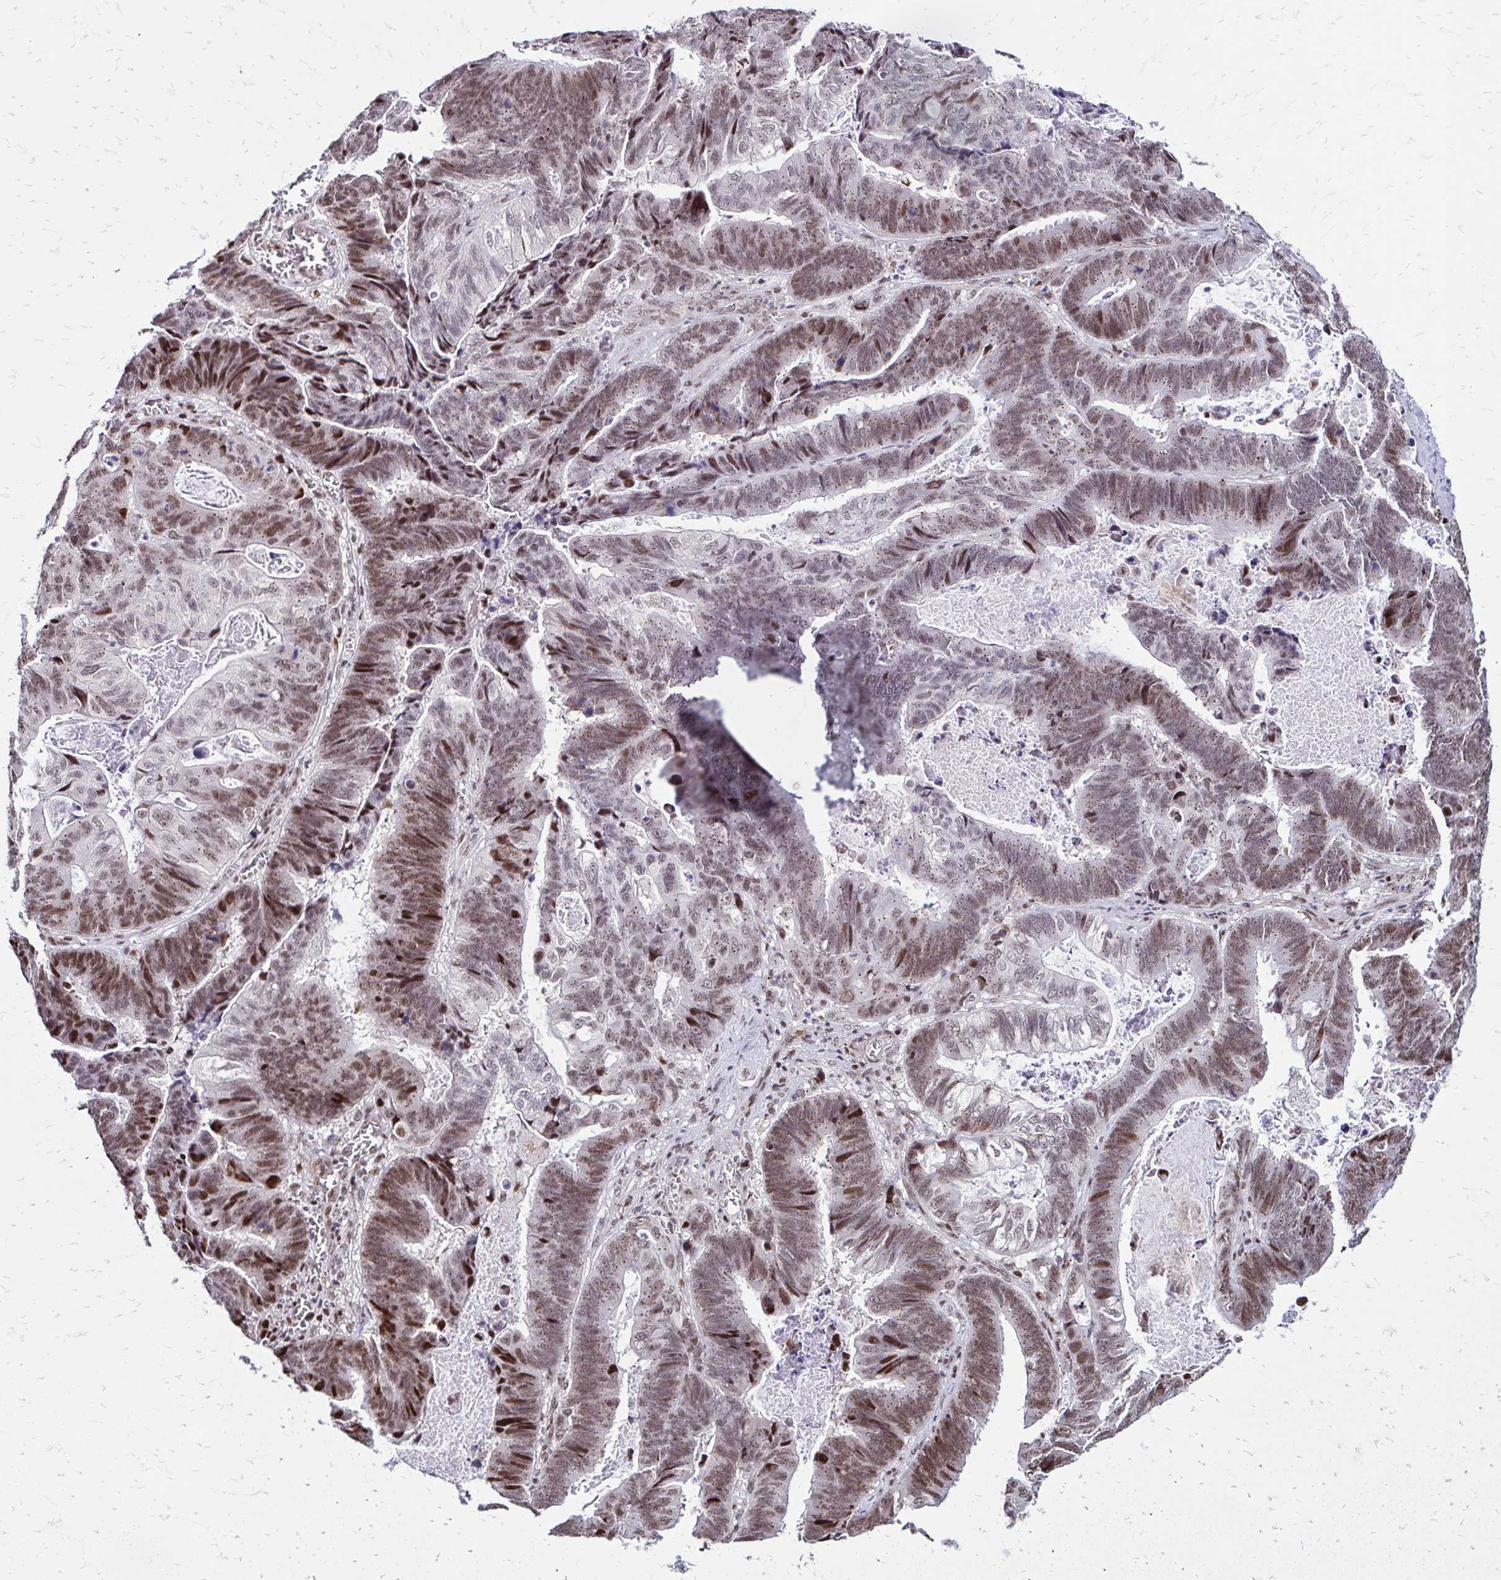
{"staining": {"intensity": "moderate", "quantity": ">75%", "location": "cytoplasmic/membranous,nuclear"}, "tissue": "lung cancer", "cell_type": "Tumor cells", "image_type": "cancer", "snomed": [{"axis": "morphology", "description": "Aneuploidy"}, {"axis": "morphology", "description": "Adenocarcinoma, NOS"}, {"axis": "morphology", "description": "Adenocarcinoma primary or metastatic"}, {"axis": "topography", "description": "Lung"}], "caption": "Approximately >75% of tumor cells in lung cancer demonstrate moderate cytoplasmic/membranous and nuclear protein expression as visualized by brown immunohistochemical staining.", "gene": "TOB1", "patient": {"sex": "female", "age": 75}}